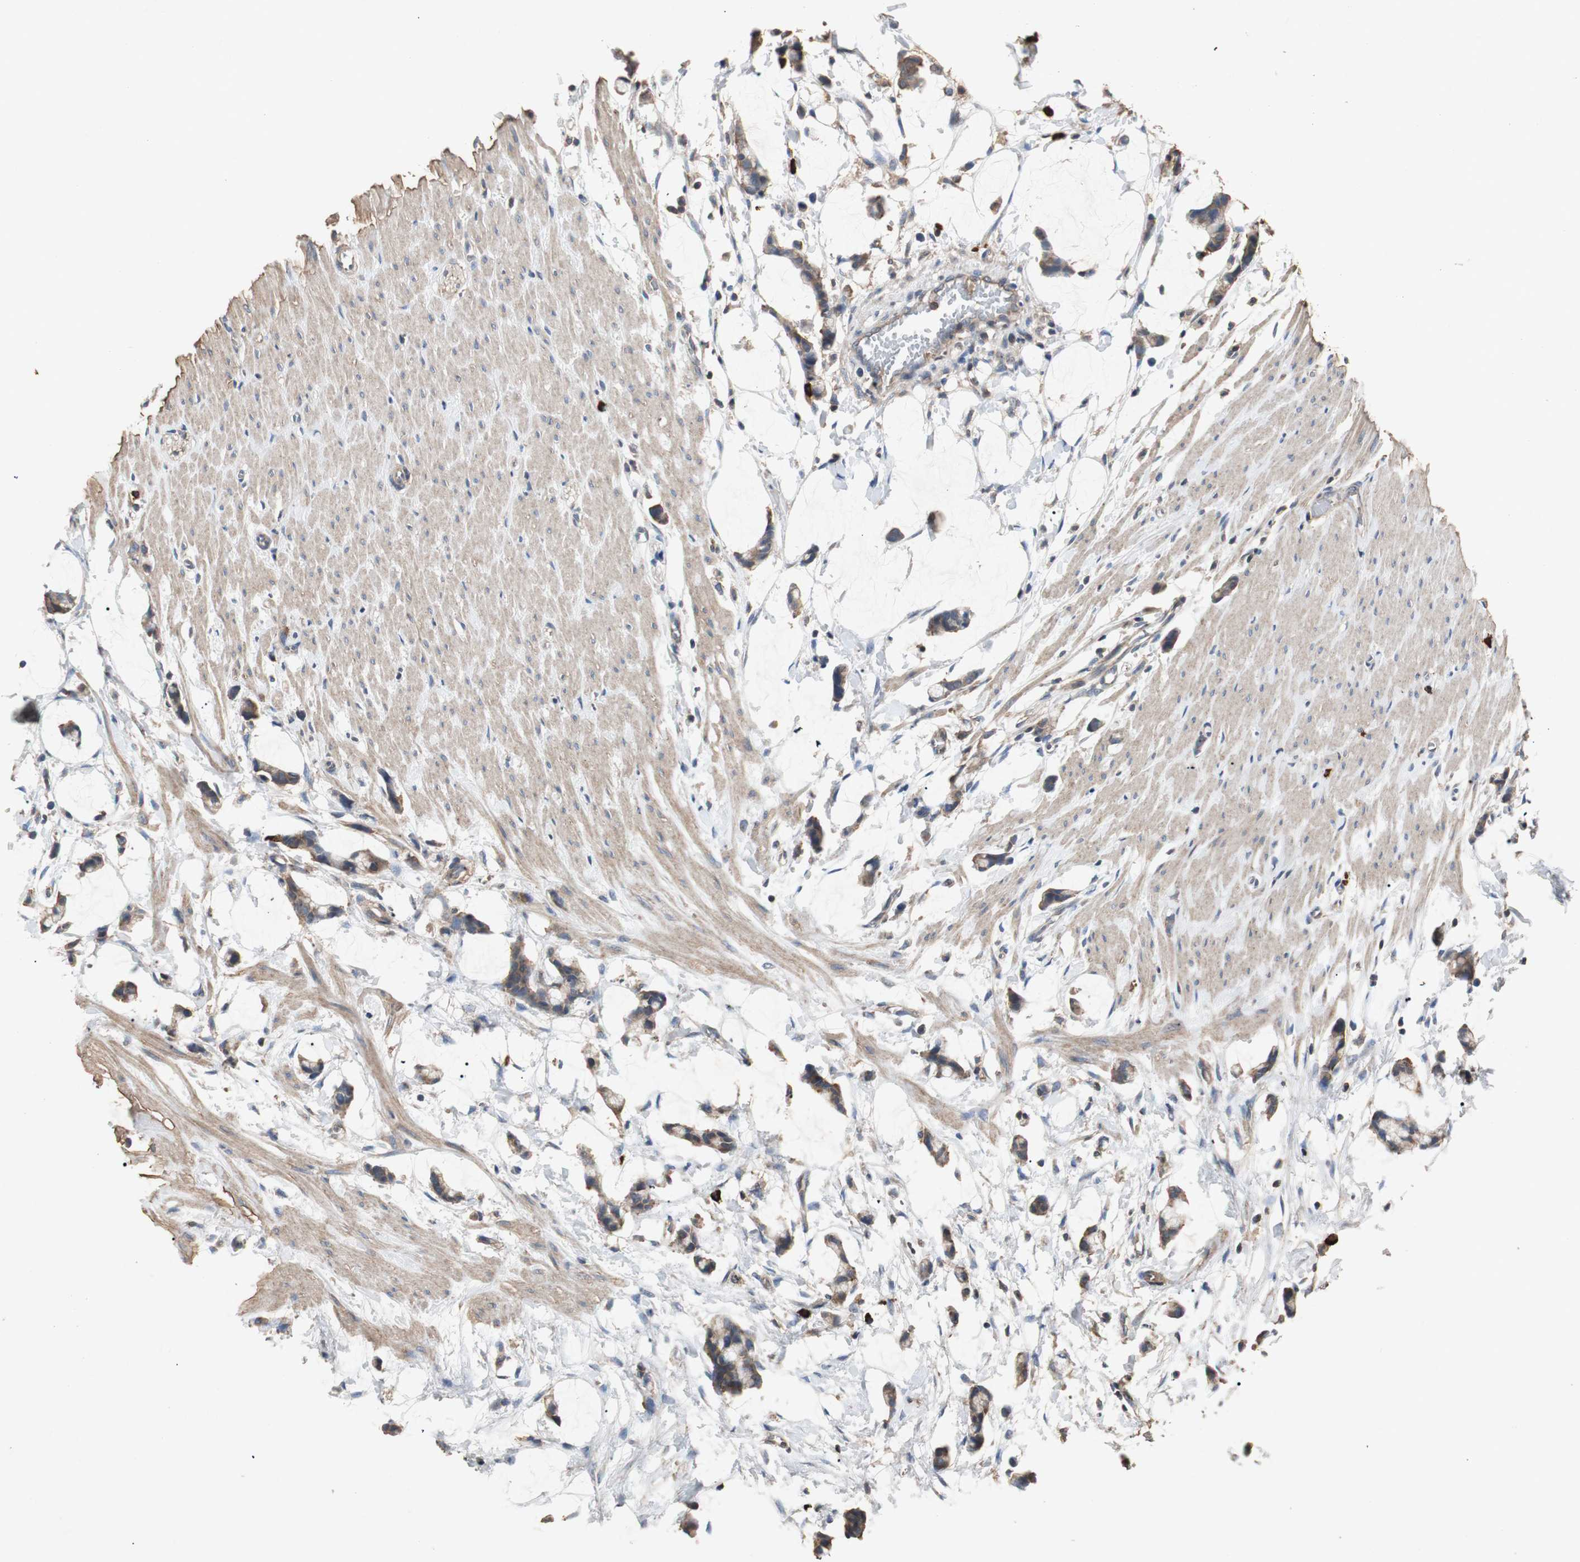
{"staining": {"intensity": "negative", "quantity": "none", "location": "none"}, "tissue": "colorectal cancer", "cell_type": "Tumor cells", "image_type": "cancer", "snomed": [{"axis": "morphology", "description": "Adenocarcinoma, NOS"}, {"axis": "topography", "description": "Colon"}], "caption": "Tumor cells show no significant expression in colorectal adenocarcinoma.", "gene": "TNFRSF14", "patient": {"sex": "male", "age": 14}}